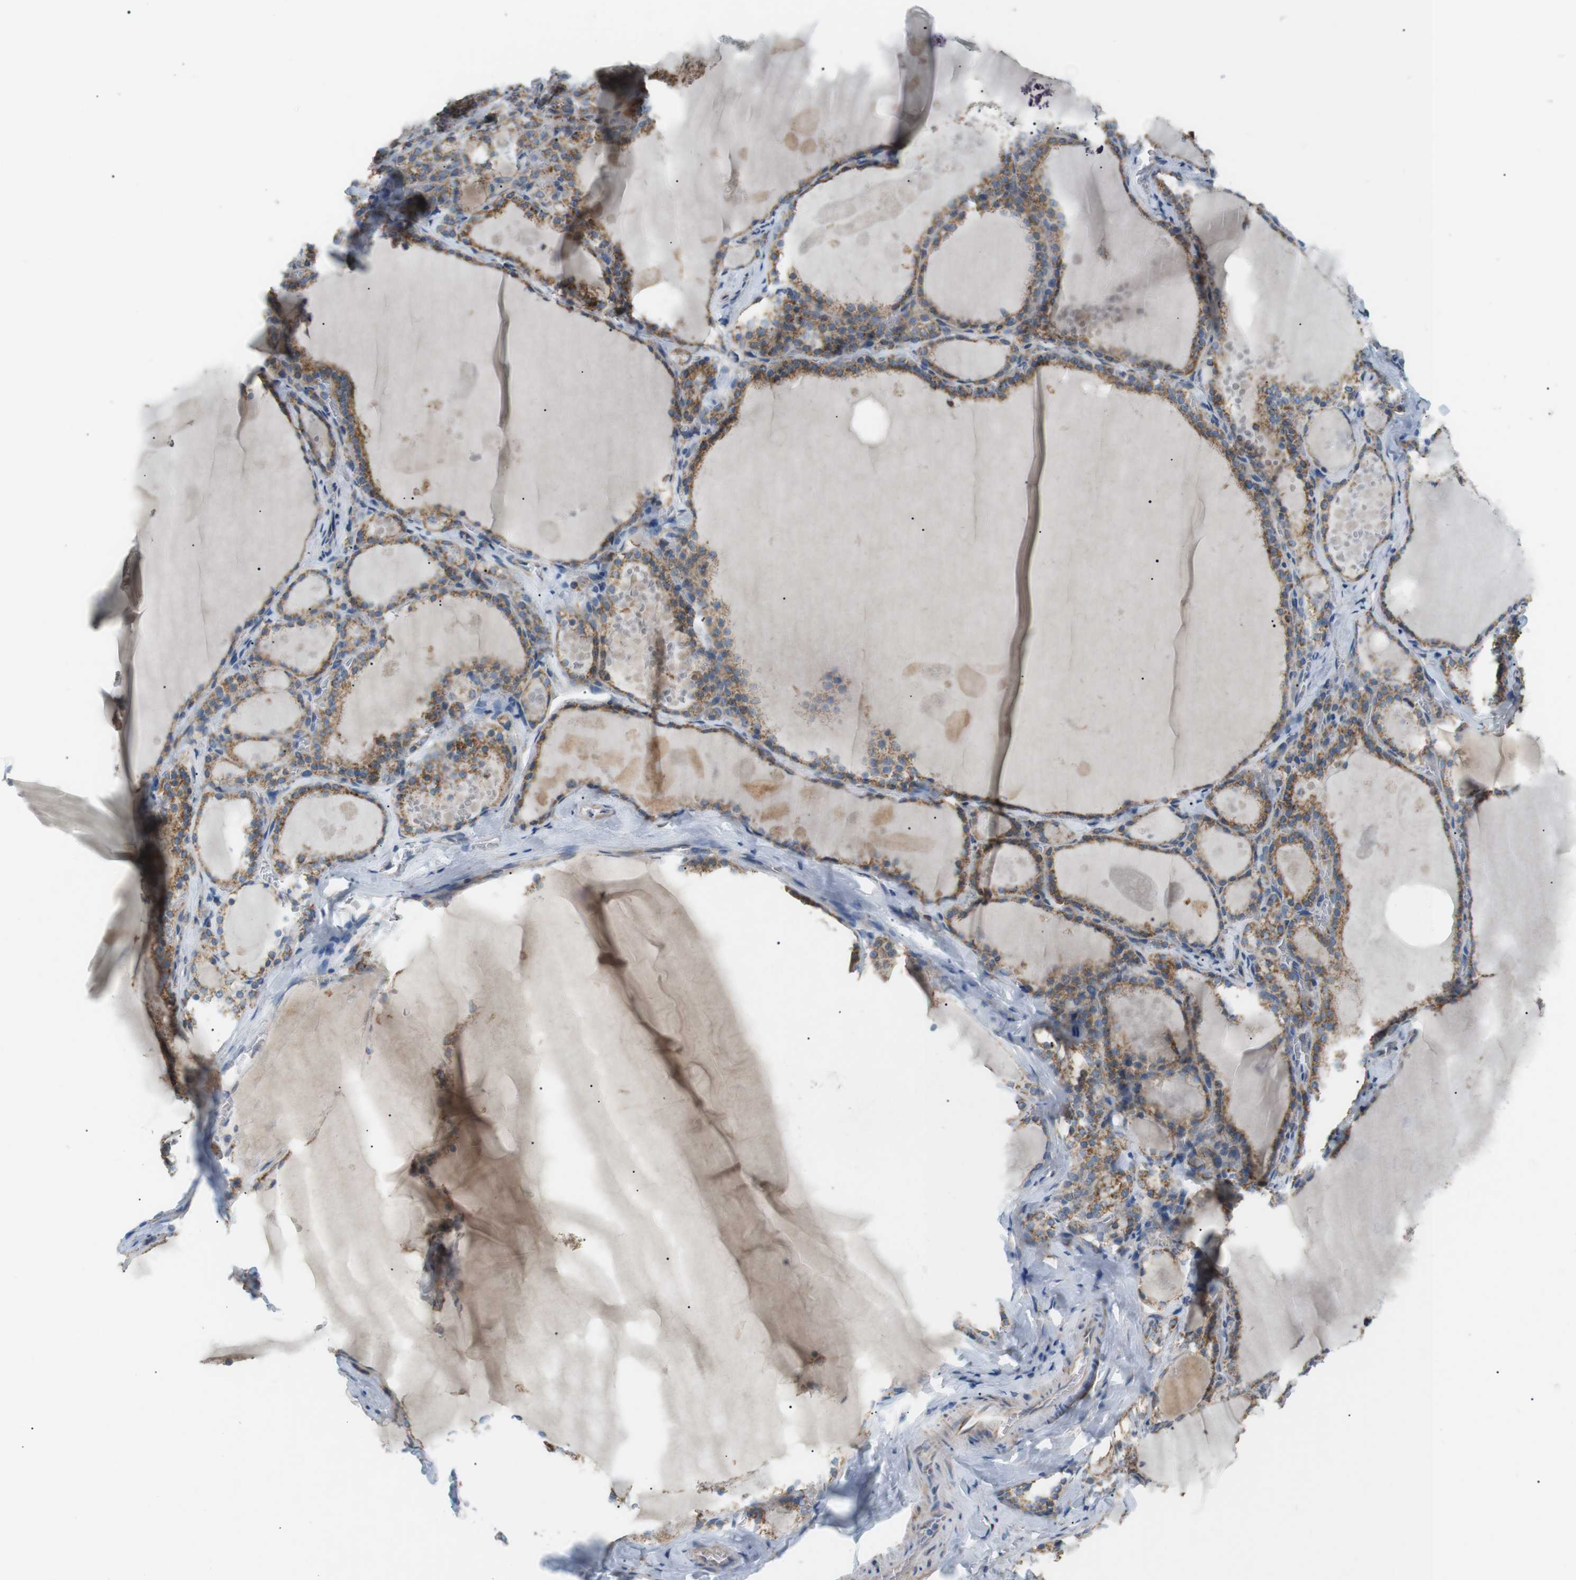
{"staining": {"intensity": "moderate", "quantity": ">75%", "location": "cytoplasmic/membranous"}, "tissue": "thyroid gland", "cell_type": "Glandular cells", "image_type": "normal", "snomed": [{"axis": "morphology", "description": "Normal tissue, NOS"}, {"axis": "topography", "description": "Thyroid gland"}], "caption": "Immunohistochemical staining of unremarkable human thyroid gland demonstrates moderate cytoplasmic/membranous protein expression in approximately >75% of glandular cells. (DAB = brown stain, brightfield microscopy at high magnification).", "gene": "MTARC2", "patient": {"sex": "male", "age": 56}}